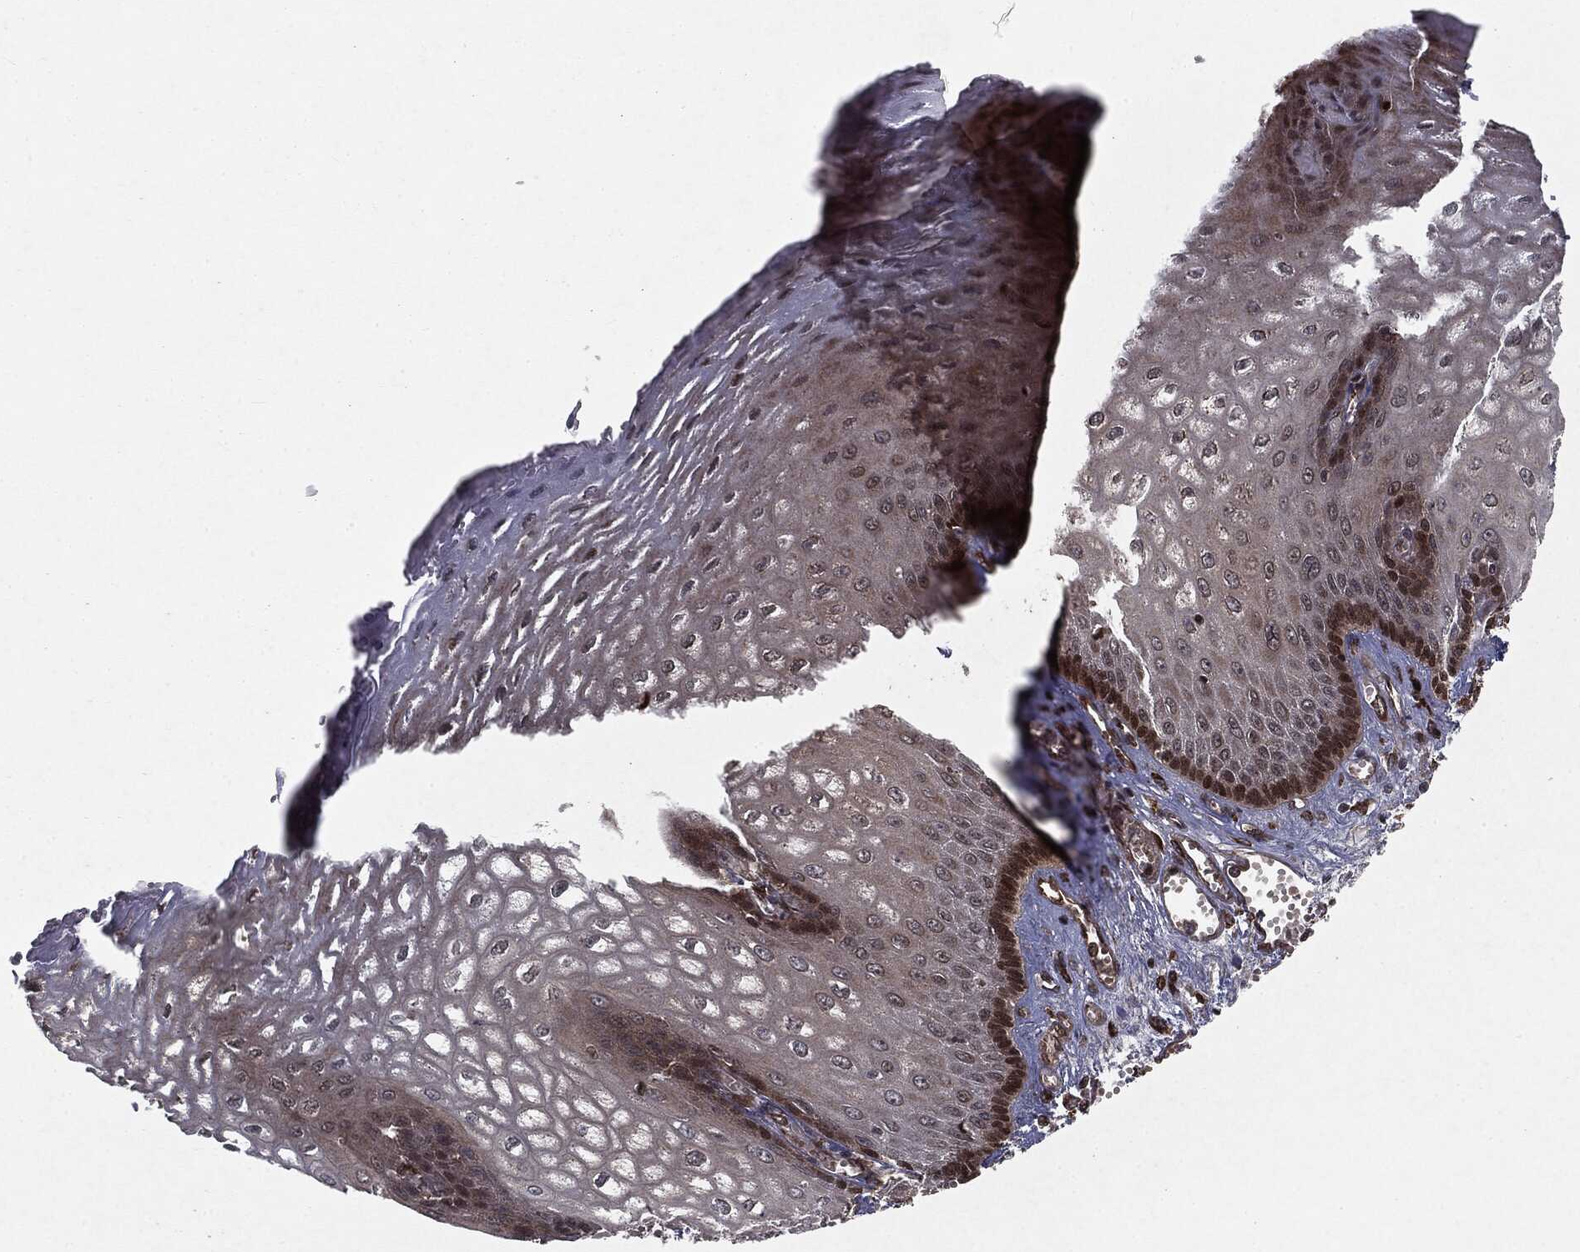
{"staining": {"intensity": "strong", "quantity": "25%-75%", "location": "cytoplasmic/membranous,nuclear"}, "tissue": "esophagus", "cell_type": "Squamous epithelial cells", "image_type": "normal", "snomed": [{"axis": "morphology", "description": "Normal tissue, NOS"}, {"axis": "topography", "description": "Esophagus"}], "caption": "Human esophagus stained with a brown dye reveals strong cytoplasmic/membranous,nuclear positive expression in about 25%-75% of squamous epithelial cells.", "gene": "RANBP9", "patient": {"sex": "male", "age": 58}}